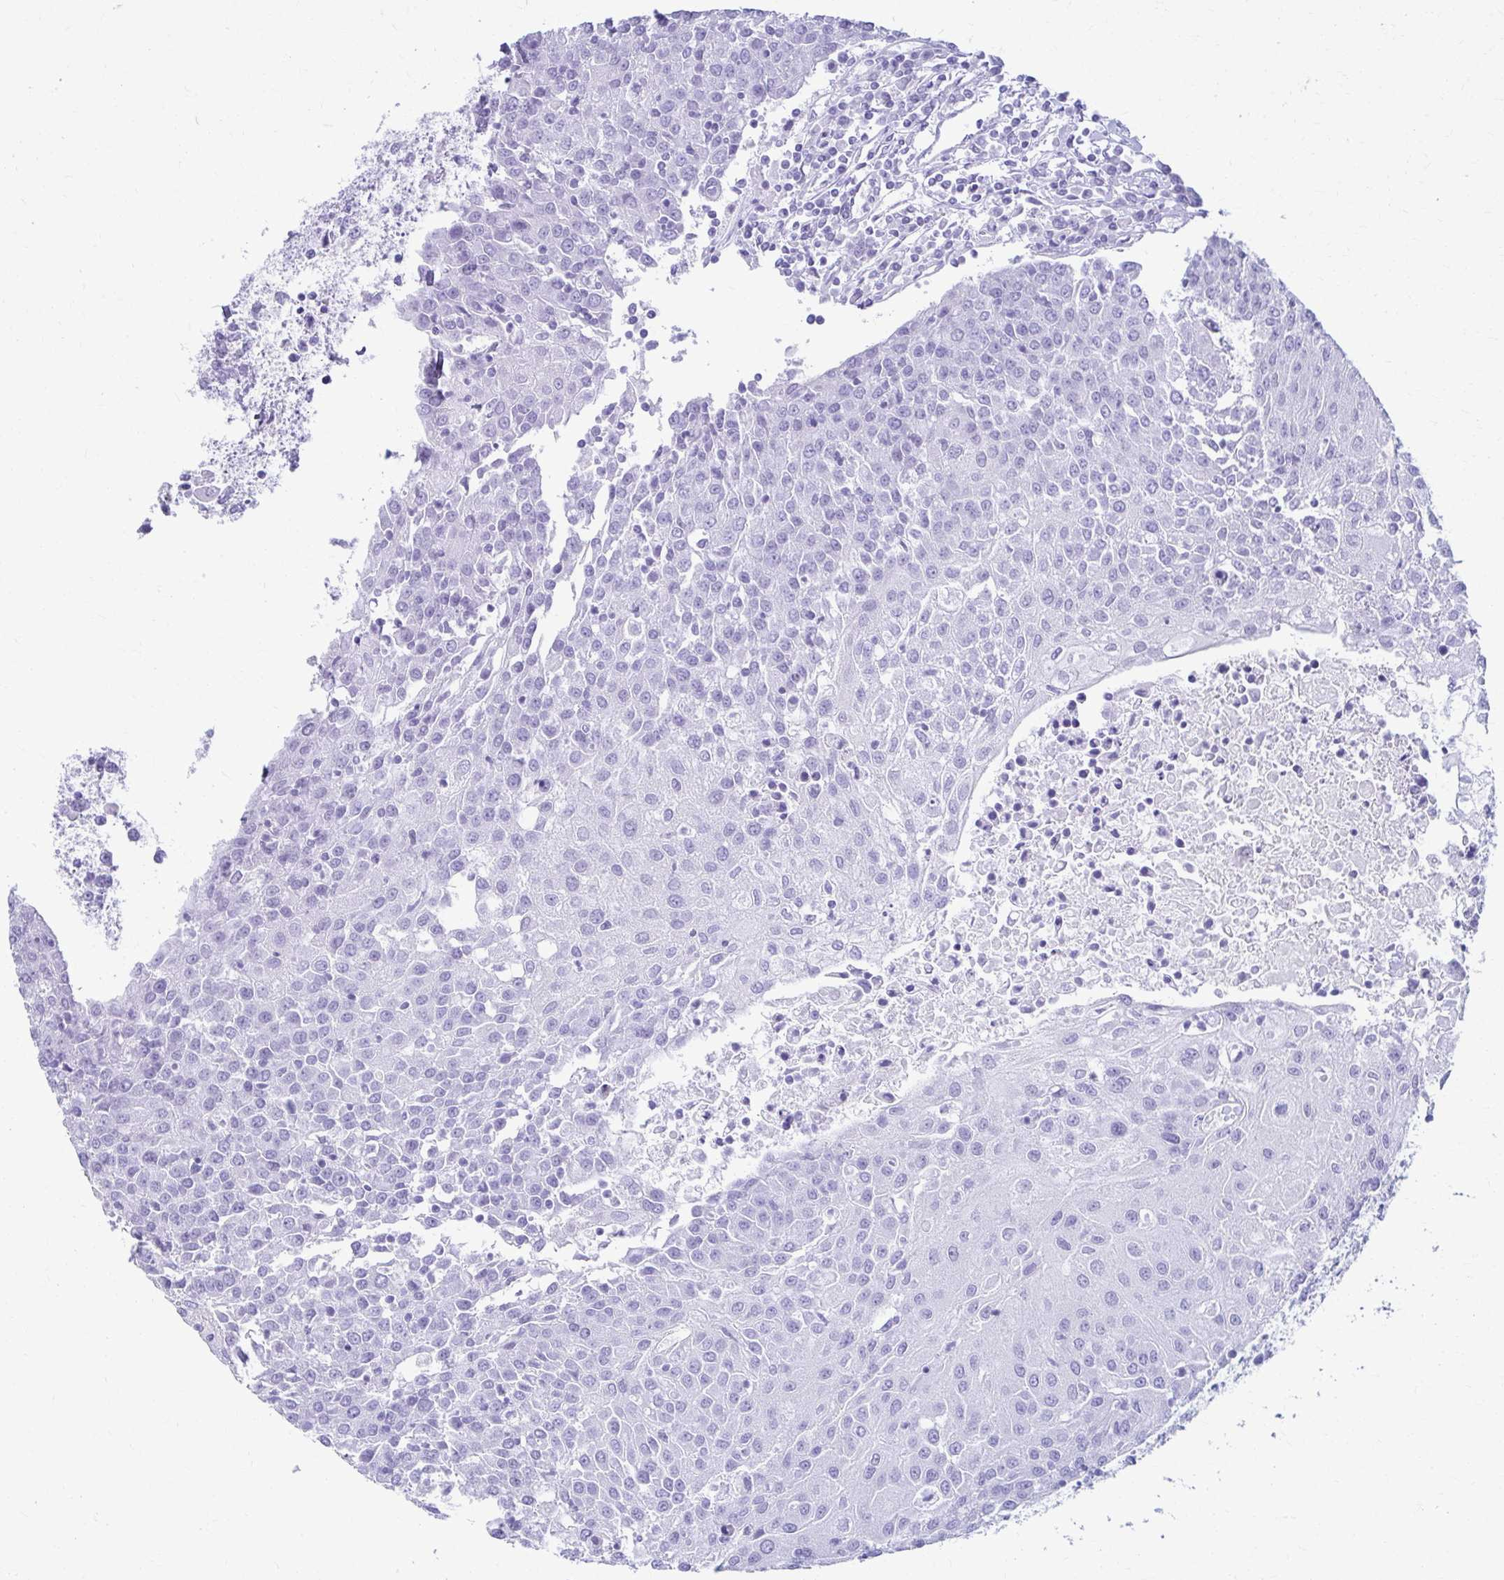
{"staining": {"intensity": "negative", "quantity": "none", "location": "none"}, "tissue": "urothelial cancer", "cell_type": "Tumor cells", "image_type": "cancer", "snomed": [{"axis": "morphology", "description": "Urothelial carcinoma, High grade"}, {"axis": "topography", "description": "Urinary bladder"}], "caption": "A photomicrograph of urothelial cancer stained for a protein displays no brown staining in tumor cells.", "gene": "ATP4B", "patient": {"sex": "female", "age": 85}}